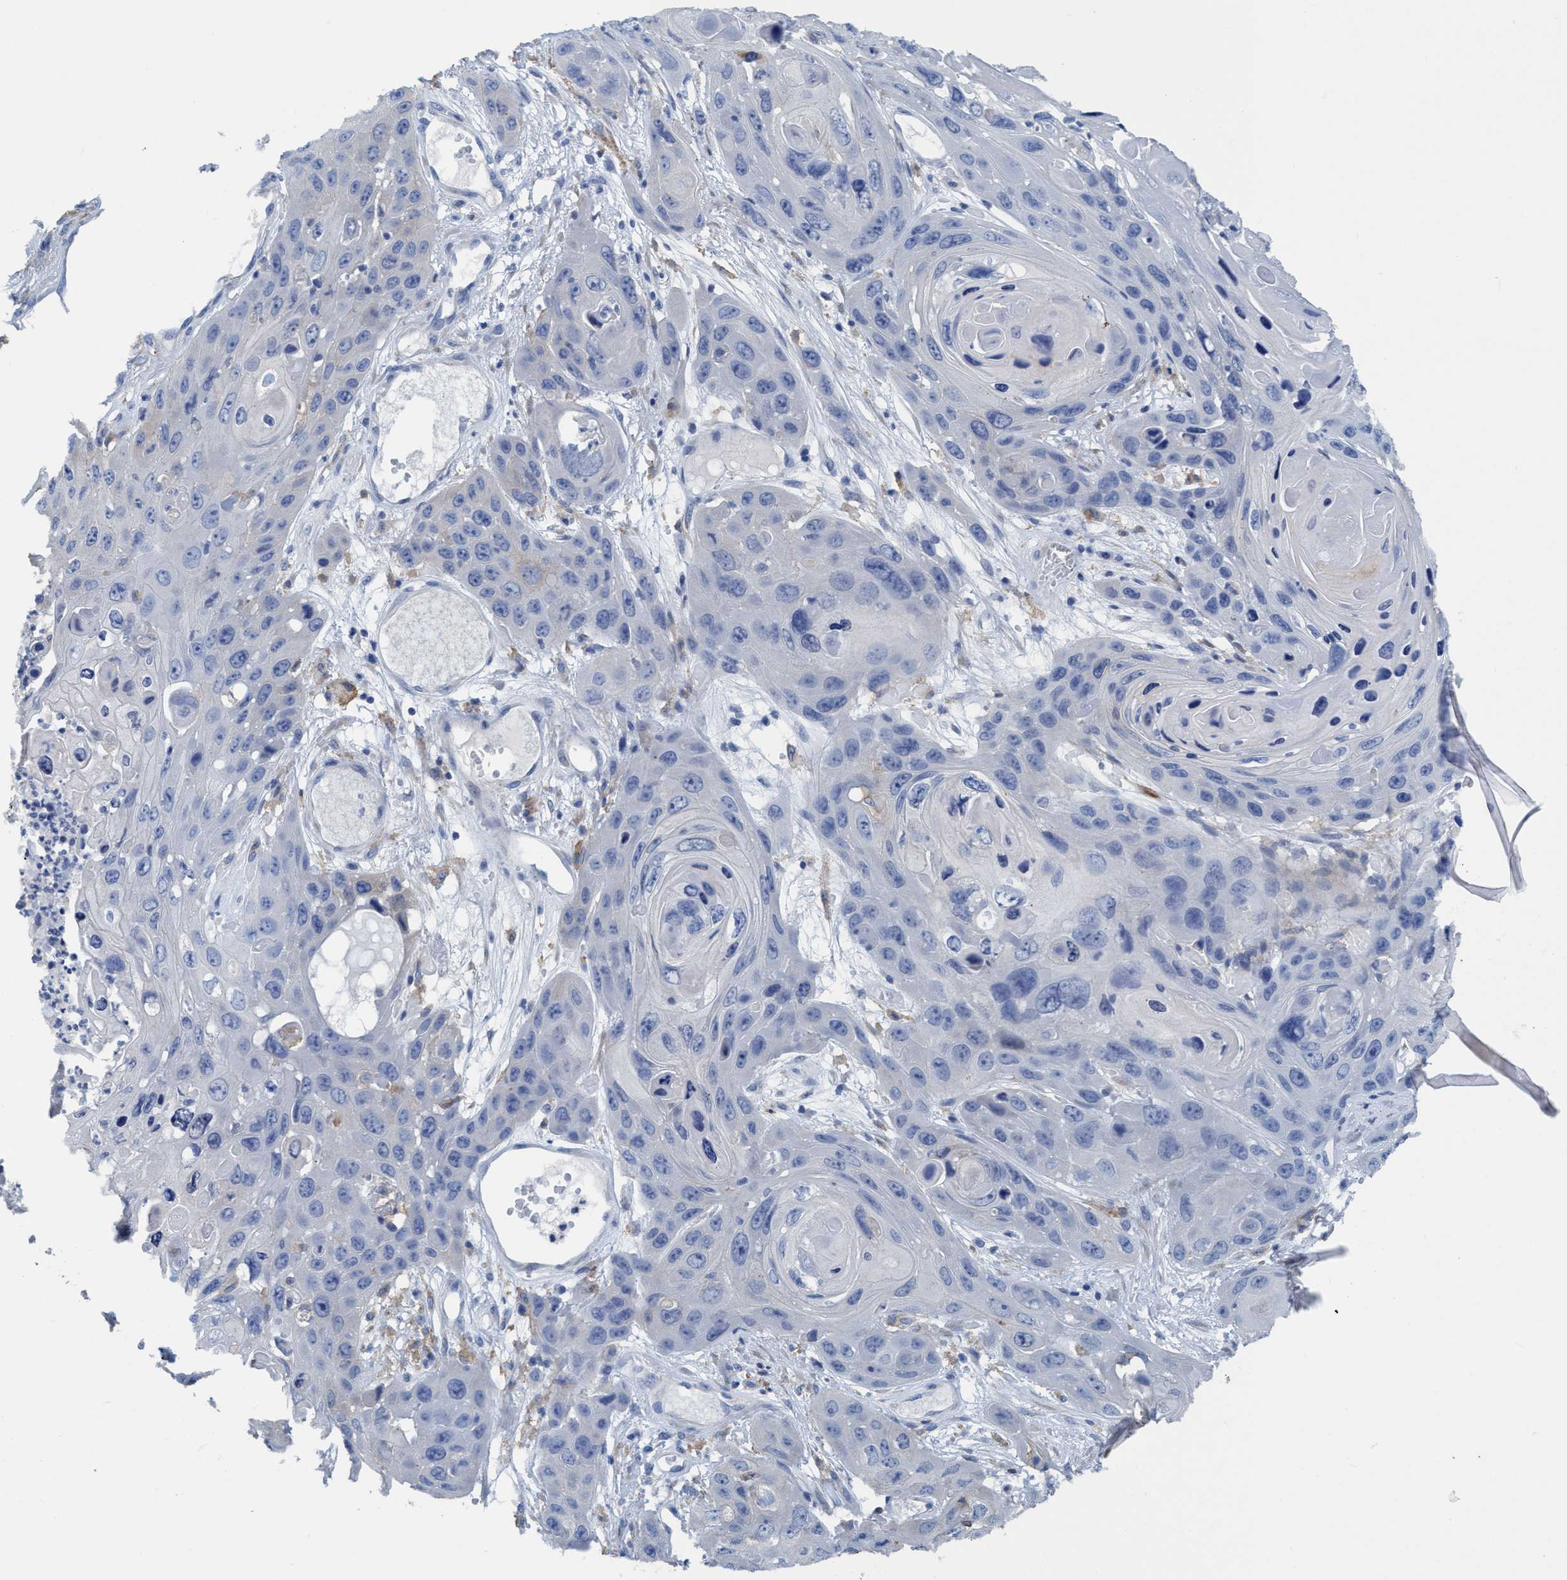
{"staining": {"intensity": "negative", "quantity": "none", "location": "none"}, "tissue": "skin cancer", "cell_type": "Tumor cells", "image_type": "cancer", "snomed": [{"axis": "morphology", "description": "Squamous cell carcinoma, NOS"}, {"axis": "topography", "description": "Skin"}], "caption": "This is a image of immunohistochemistry staining of skin cancer (squamous cell carcinoma), which shows no positivity in tumor cells.", "gene": "DNAI1", "patient": {"sex": "male", "age": 55}}